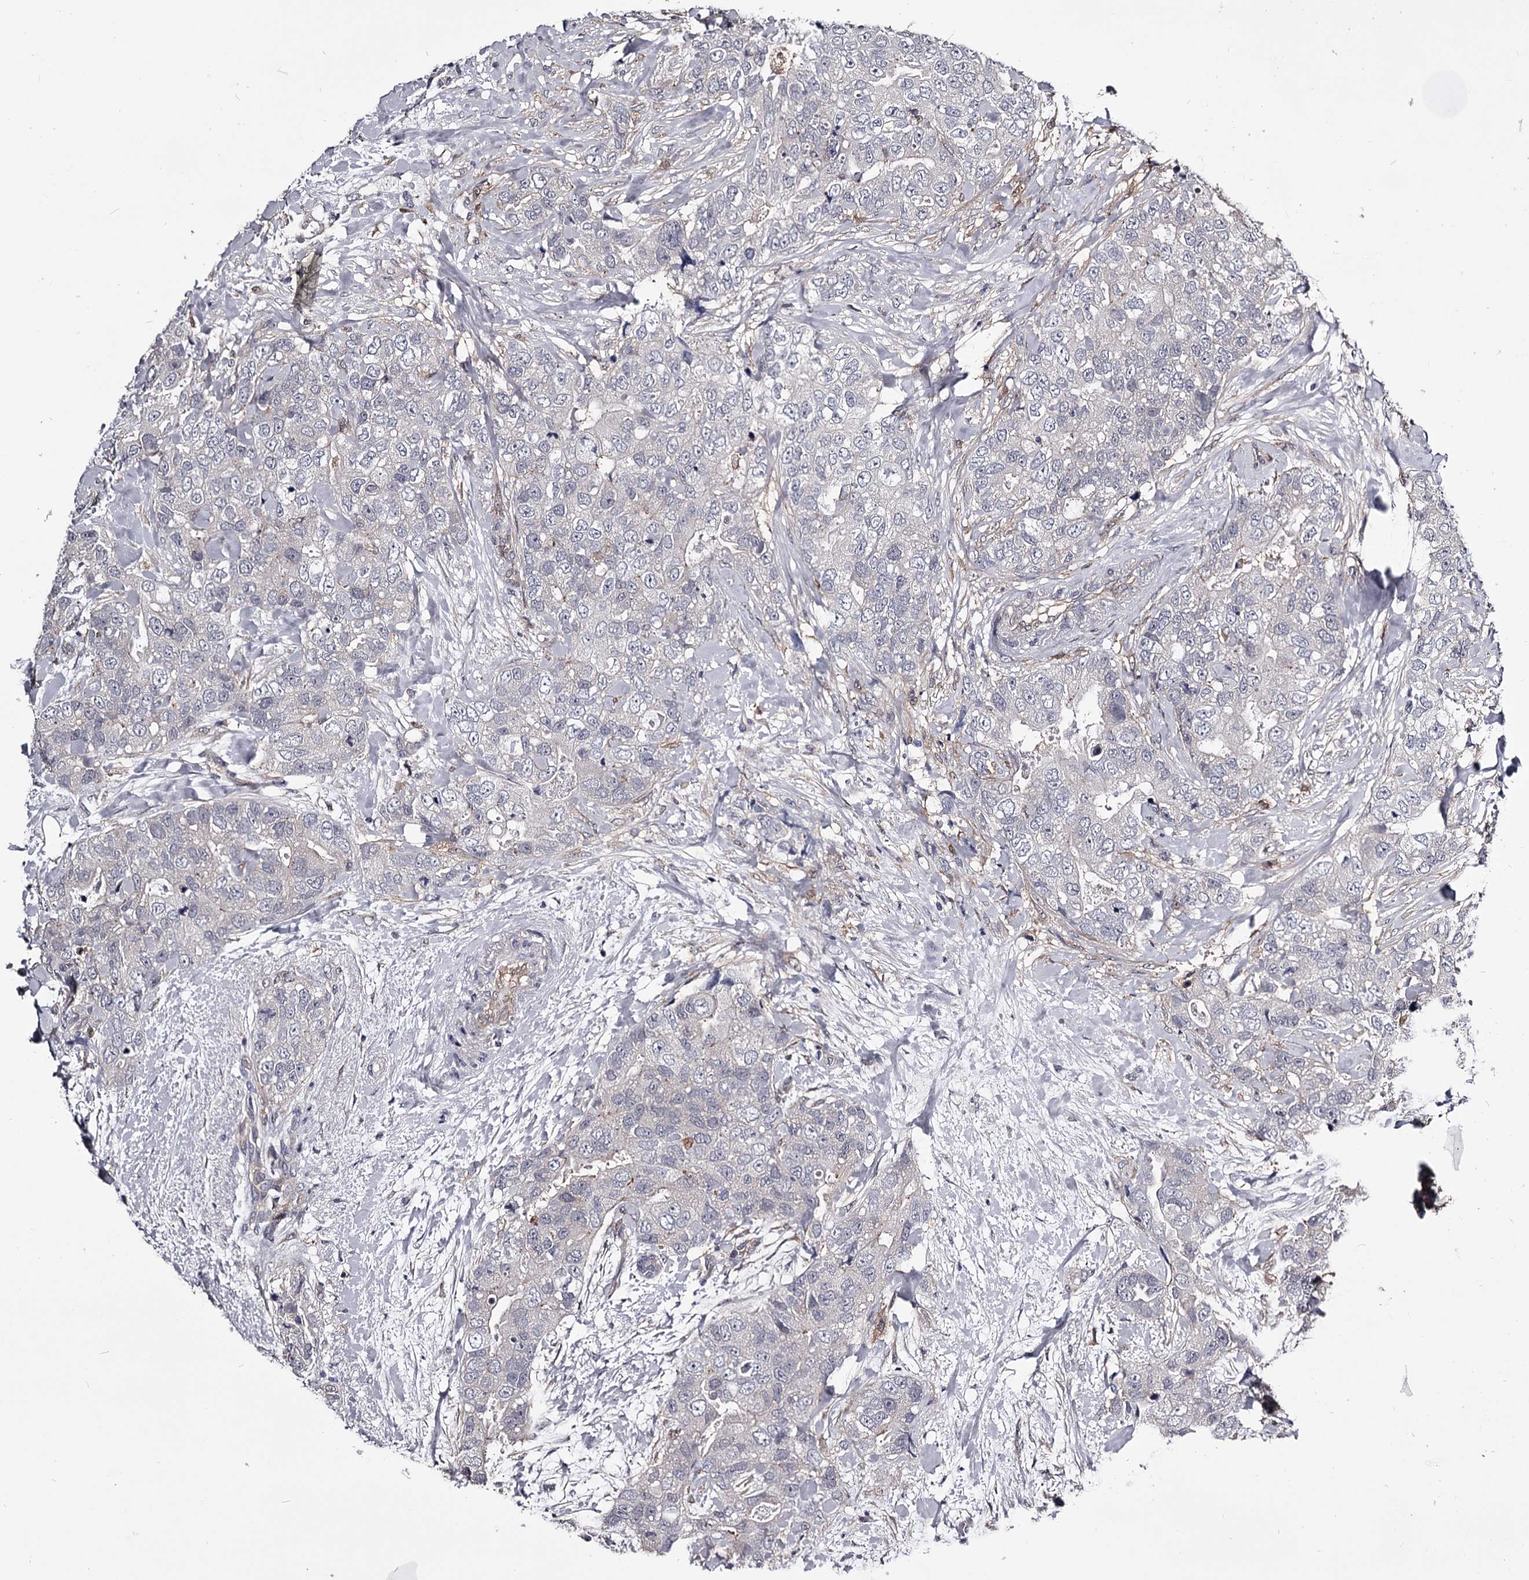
{"staining": {"intensity": "negative", "quantity": "none", "location": "none"}, "tissue": "breast cancer", "cell_type": "Tumor cells", "image_type": "cancer", "snomed": [{"axis": "morphology", "description": "Duct carcinoma"}, {"axis": "topography", "description": "Breast"}], "caption": "A high-resolution micrograph shows IHC staining of breast invasive ductal carcinoma, which shows no significant expression in tumor cells.", "gene": "GSTO1", "patient": {"sex": "female", "age": 62}}